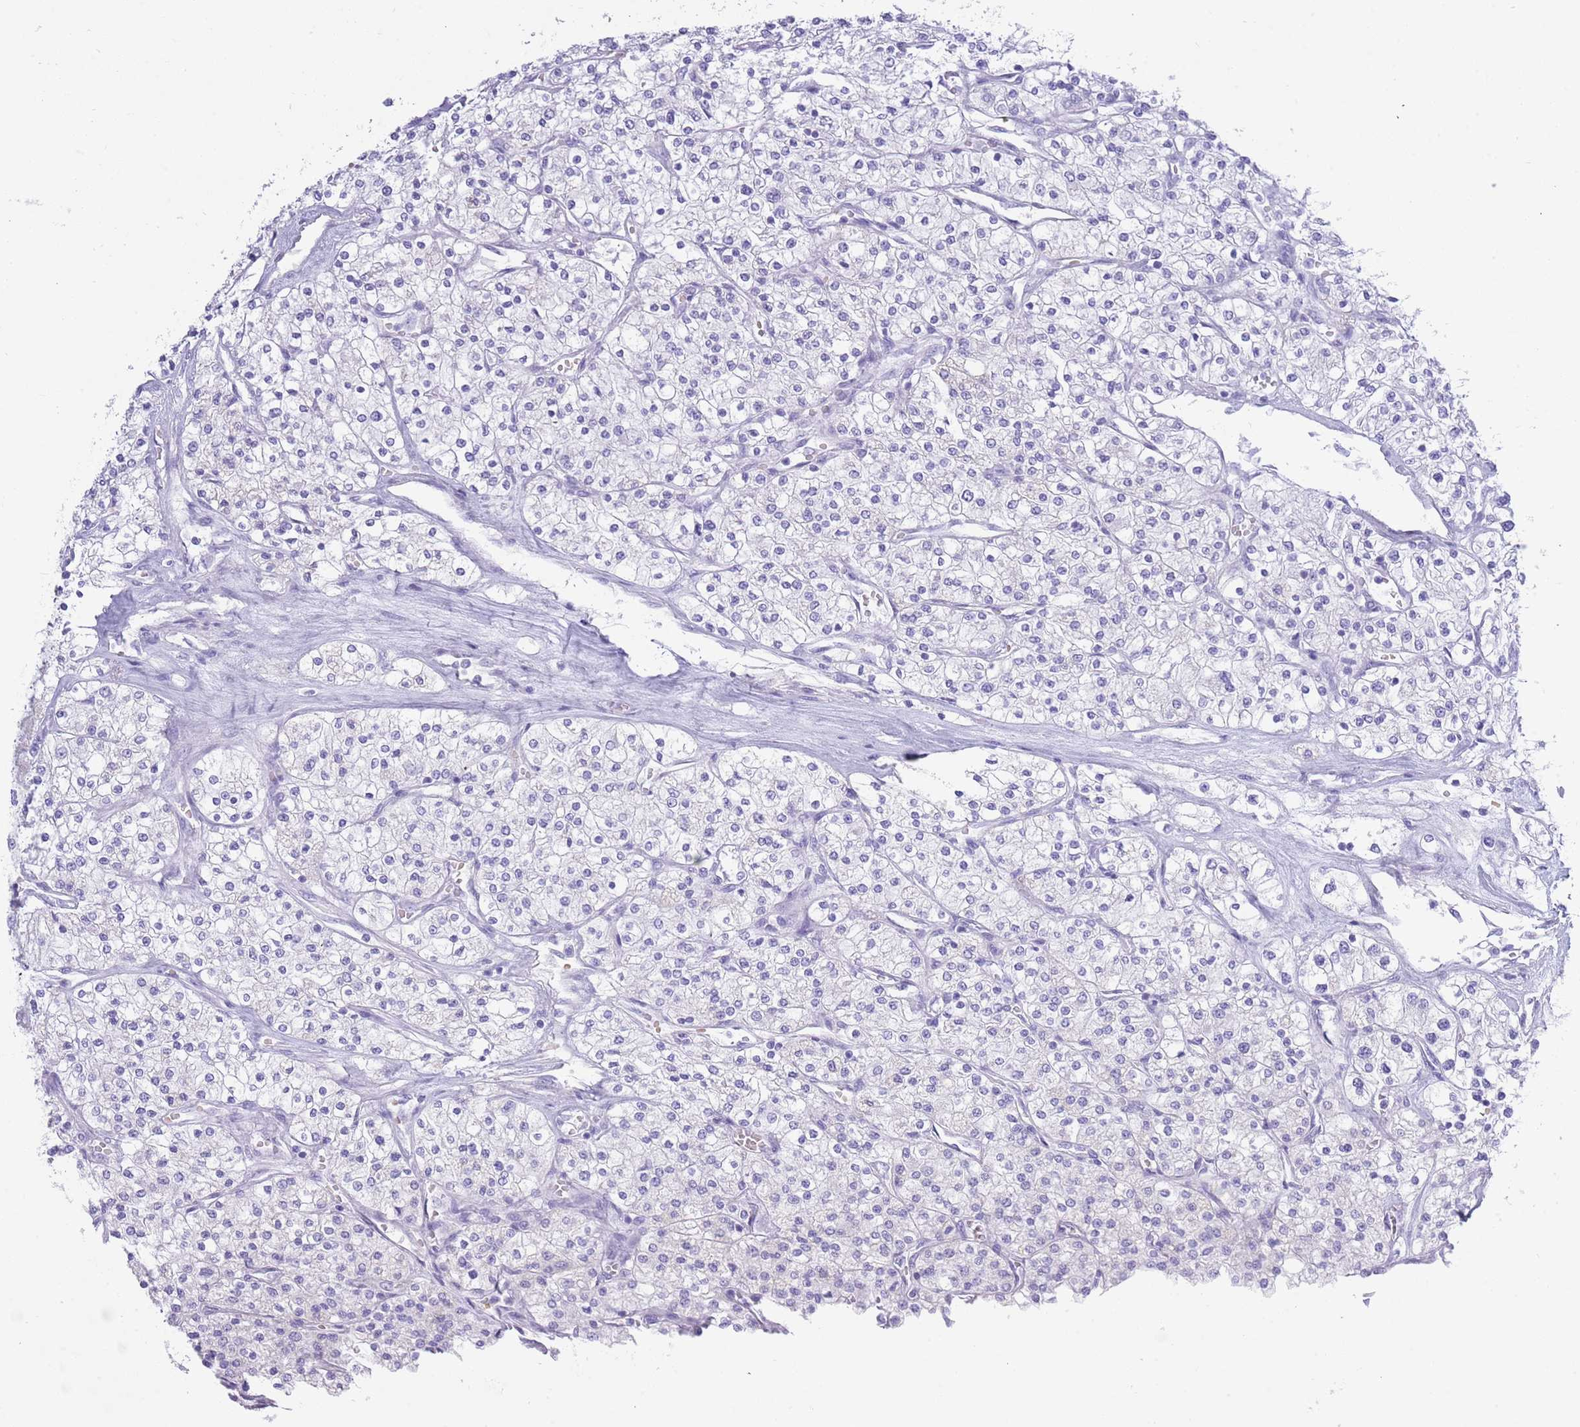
{"staining": {"intensity": "negative", "quantity": "none", "location": "none"}, "tissue": "renal cancer", "cell_type": "Tumor cells", "image_type": "cancer", "snomed": [{"axis": "morphology", "description": "Adenocarcinoma, NOS"}, {"axis": "topography", "description": "Kidney"}], "caption": "The micrograph exhibits no staining of tumor cells in renal cancer. (DAB immunohistochemistry, high magnification).", "gene": "ACR", "patient": {"sex": "male", "age": 80}}